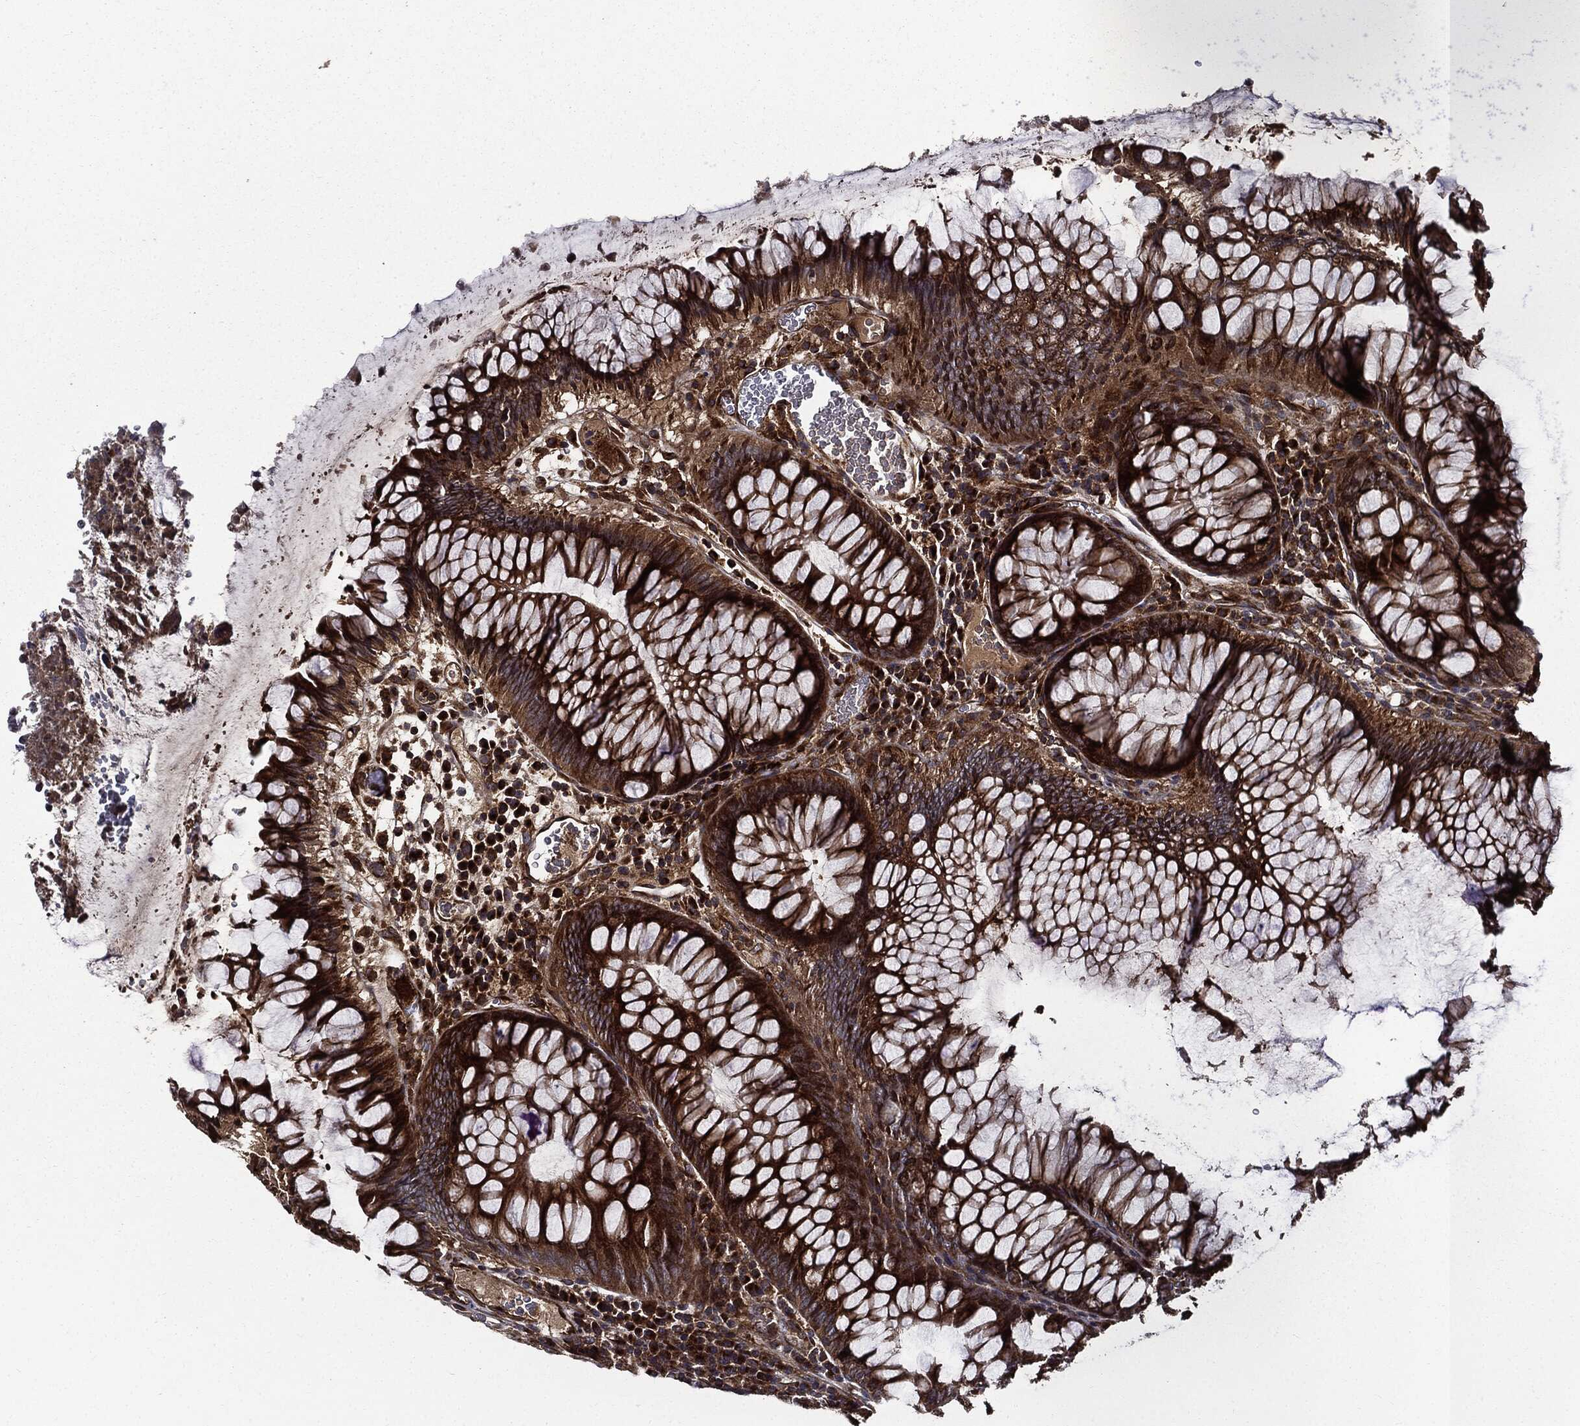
{"staining": {"intensity": "strong", "quantity": "25%-75%", "location": "cytoplasmic/membranous"}, "tissue": "colorectal cancer", "cell_type": "Tumor cells", "image_type": "cancer", "snomed": [{"axis": "morphology", "description": "Adenocarcinoma, NOS"}, {"axis": "topography", "description": "Colon"}], "caption": "Adenocarcinoma (colorectal) stained for a protein (brown) exhibits strong cytoplasmic/membranous positive staining in about 25%-75% of tumor cells.", "gene": "HTT", "patient": {"sex": "female", "age": 67}}